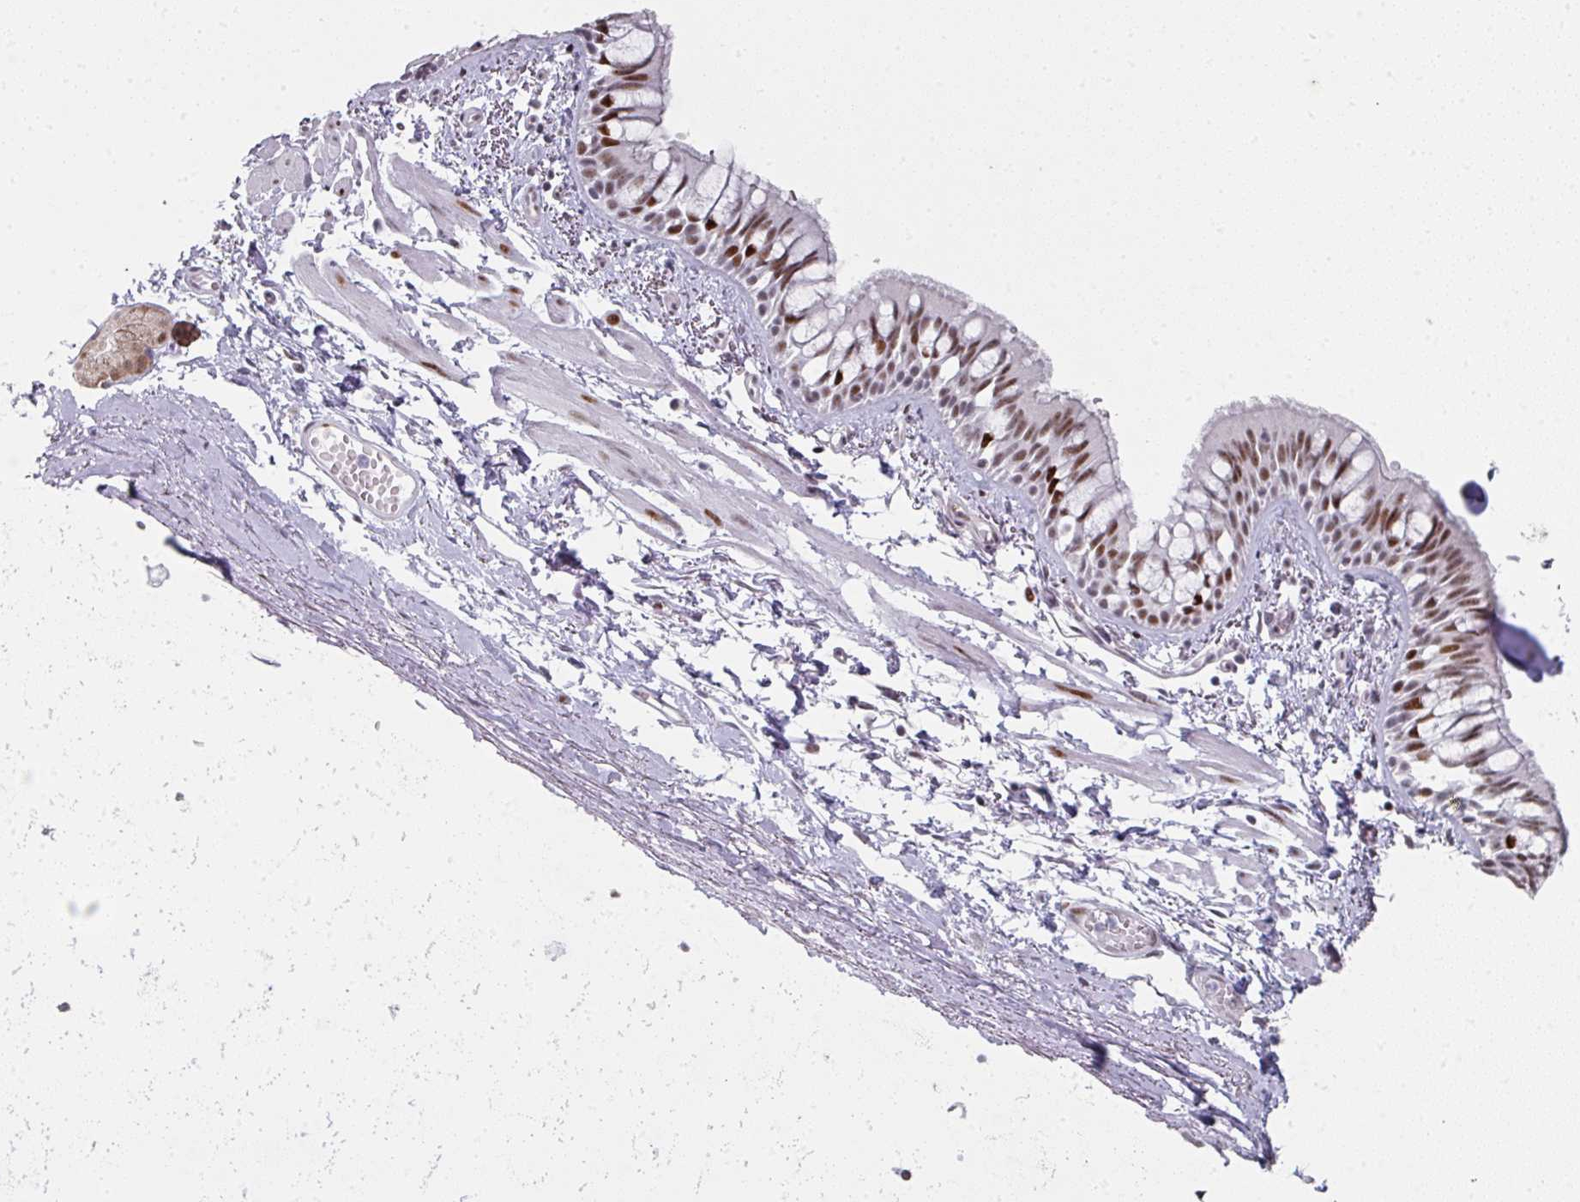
{"staining": {"intensity": "strong", "quantity": ">75%", "location": "nuclear"}, "tissue": "bronchus", "cell_type": "Respiratory epithelial cells", "image_type": "normal", "snomed": [{"axis": "morphology", "description": "Normal tissue, NOS"}, {"axis": "topography", "description": "Lymph node"}, {"axis": "topography", "description": "Cartilage tissue"}, {"axis": "topography", "description": "Bronchus"}], "caption": "Strong nuclear protein expression is present in about >75% of respiratory epithelial cells in bronchus. (DAB (3,3'-diaminobenzidine) = brown stain, brightfield microscopy at high magnification).", "gene": "SF3B5", "patient": {"sex": "female", "age": 70}}